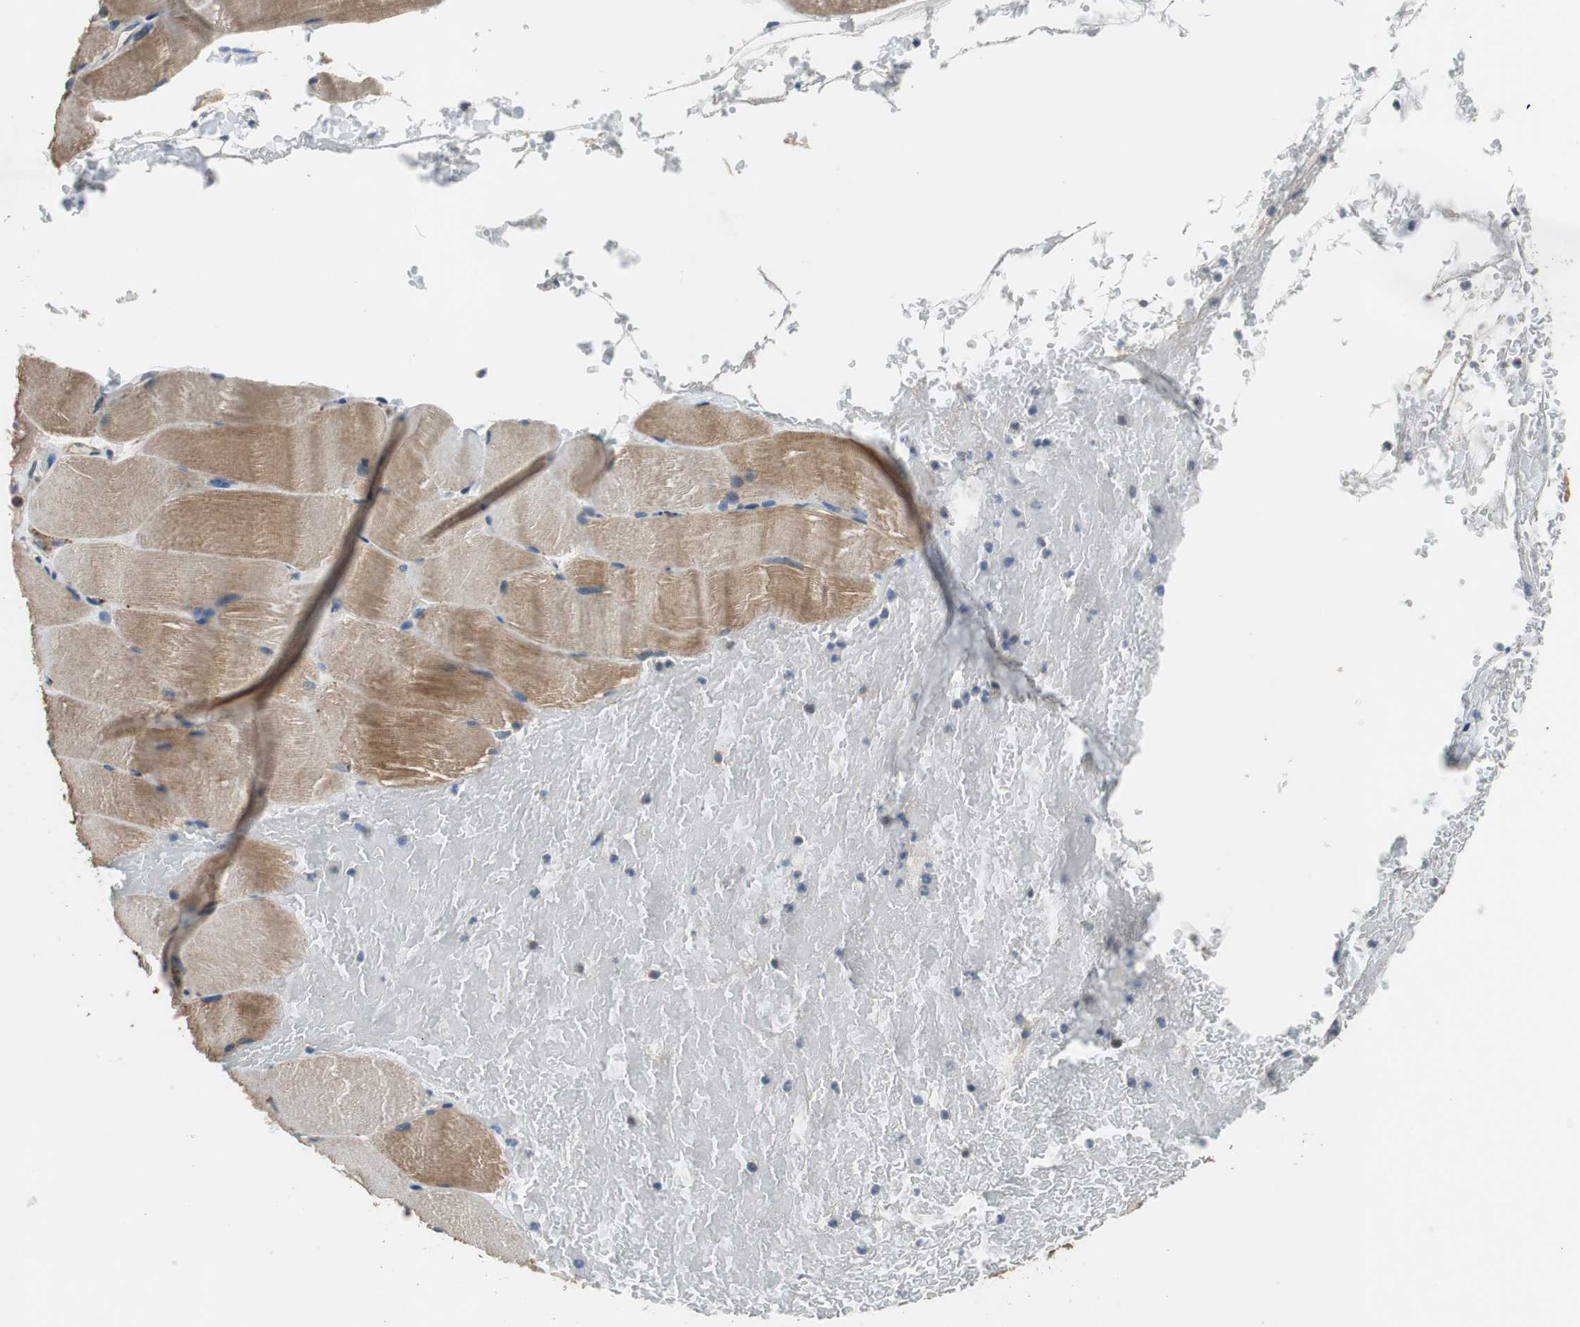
{"staining": {"intensity": "moderate", "quantity": ">75%", "location": "cytoplasmic/membranous"}, "tissue": "skeletal muscle", "cell_type": "Myocytes", "image_type": "normal", "snomed": [{"axis": "morphology", "description": "Normal tissue, NOS"}, {"axis": "topography", "description": "Skeletal muscle"}, {"axis": "topography", "description": "Parathyroid gland"}], "caption": "Brown immunohistochemical staining in benign human skeletal muscle exhibits moderate cytoplasmic/membranous staining in approximately >75% of myocytes. The protein of interest is stained brown, and the nuclei are stained in blue (DAB IHC with brightfield microscopy, high magnification).", "gene": "MTIF2", "patient": {"sex": "female", "age": 37}}